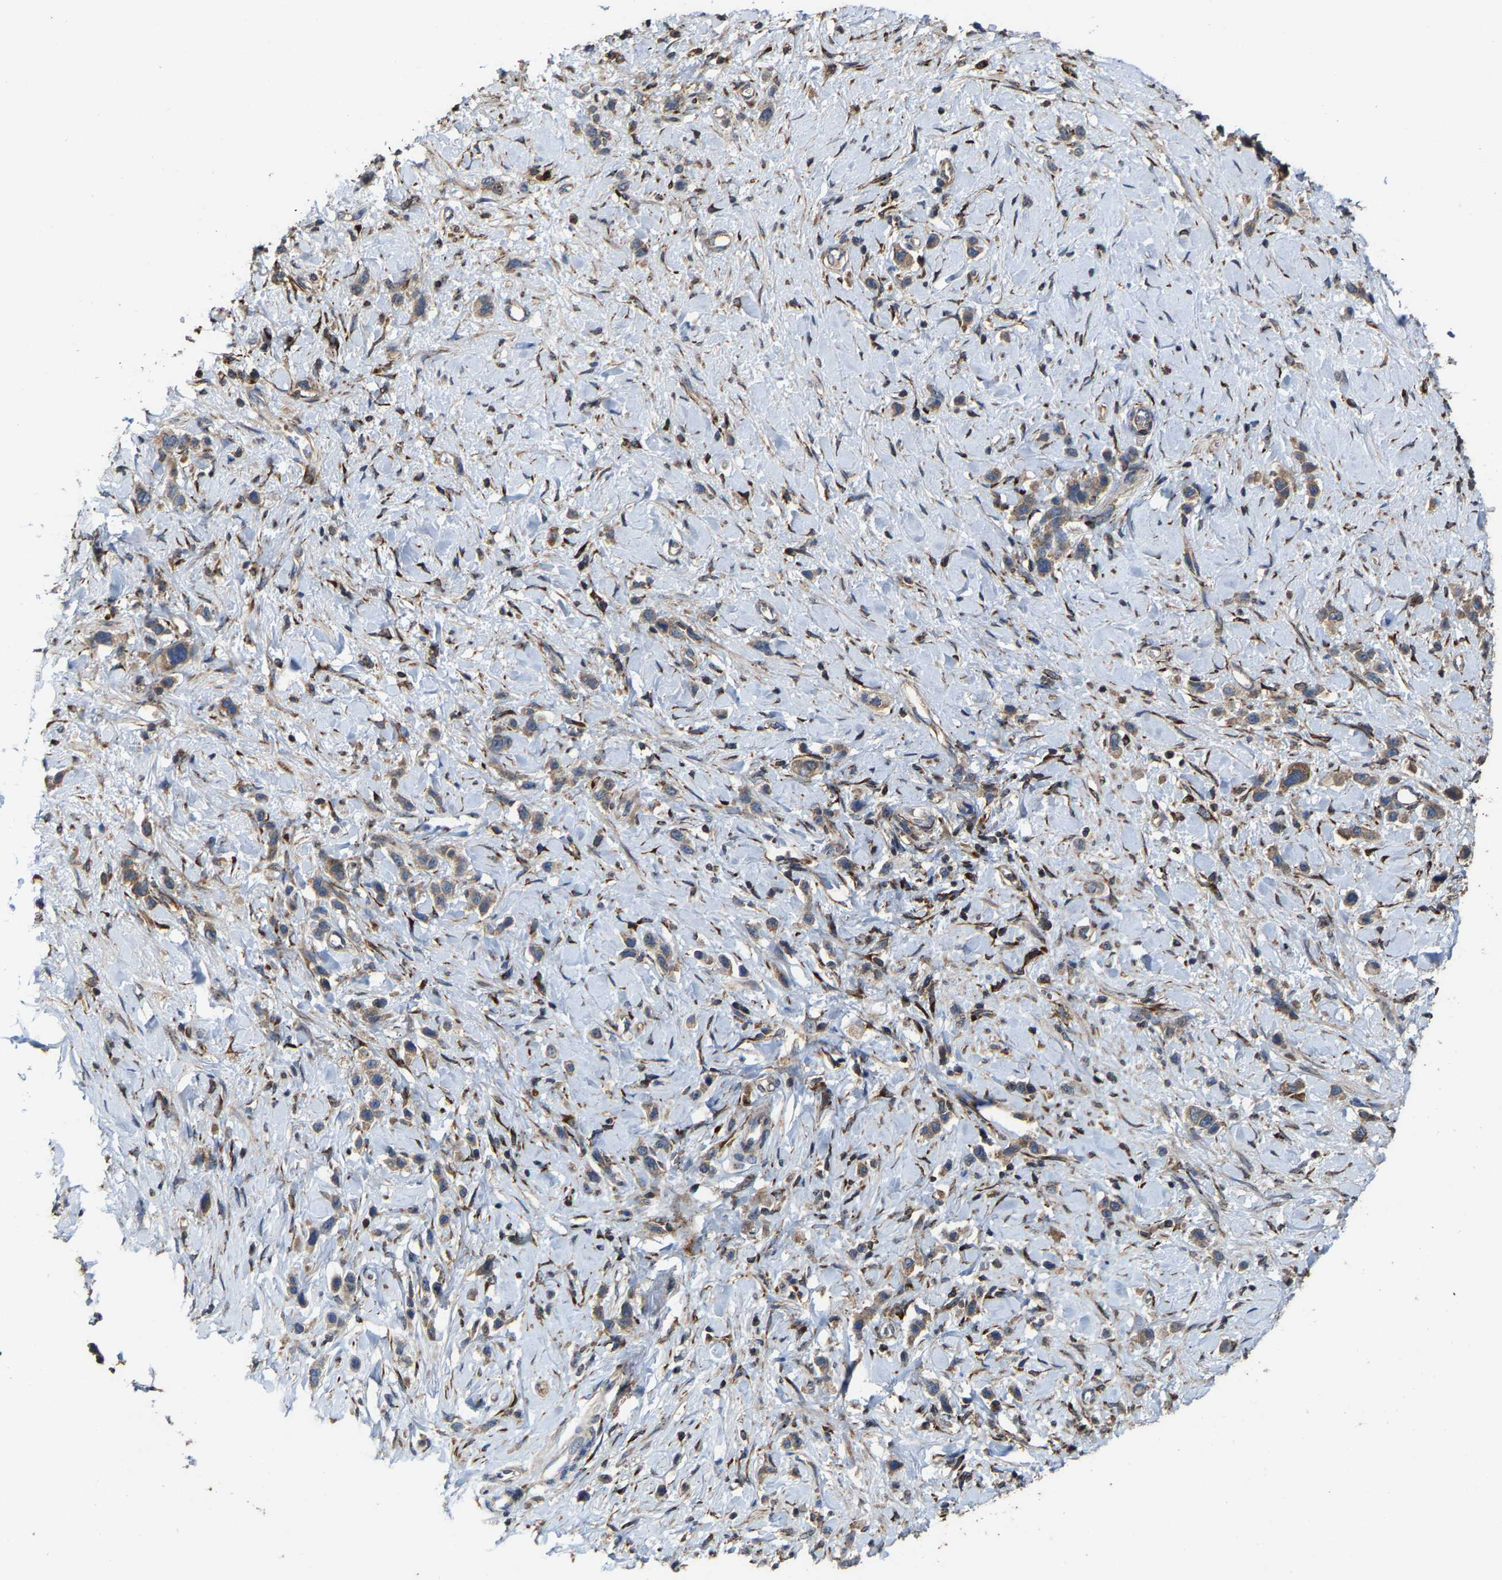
{"staining": {"intensity": "weak", "quantity": ">75%", "location": "cytoplasmic/membranous"}, "tissue": "stomach cancer", "cell_type": "Tumor cells", "image_type": "cancer", "snomed": [{"axis": "morphology", "description": "Adenocarcinoma, NOS"}, {"axis": "topography", "description": "Stomach"}], "caption": "Stomach cancer (adenocarcinoma) stained with a protein marker exhibits weak staining in tumor cells.", "gene": "FGD3", "patient": {"sex": "female", "age": 65}}